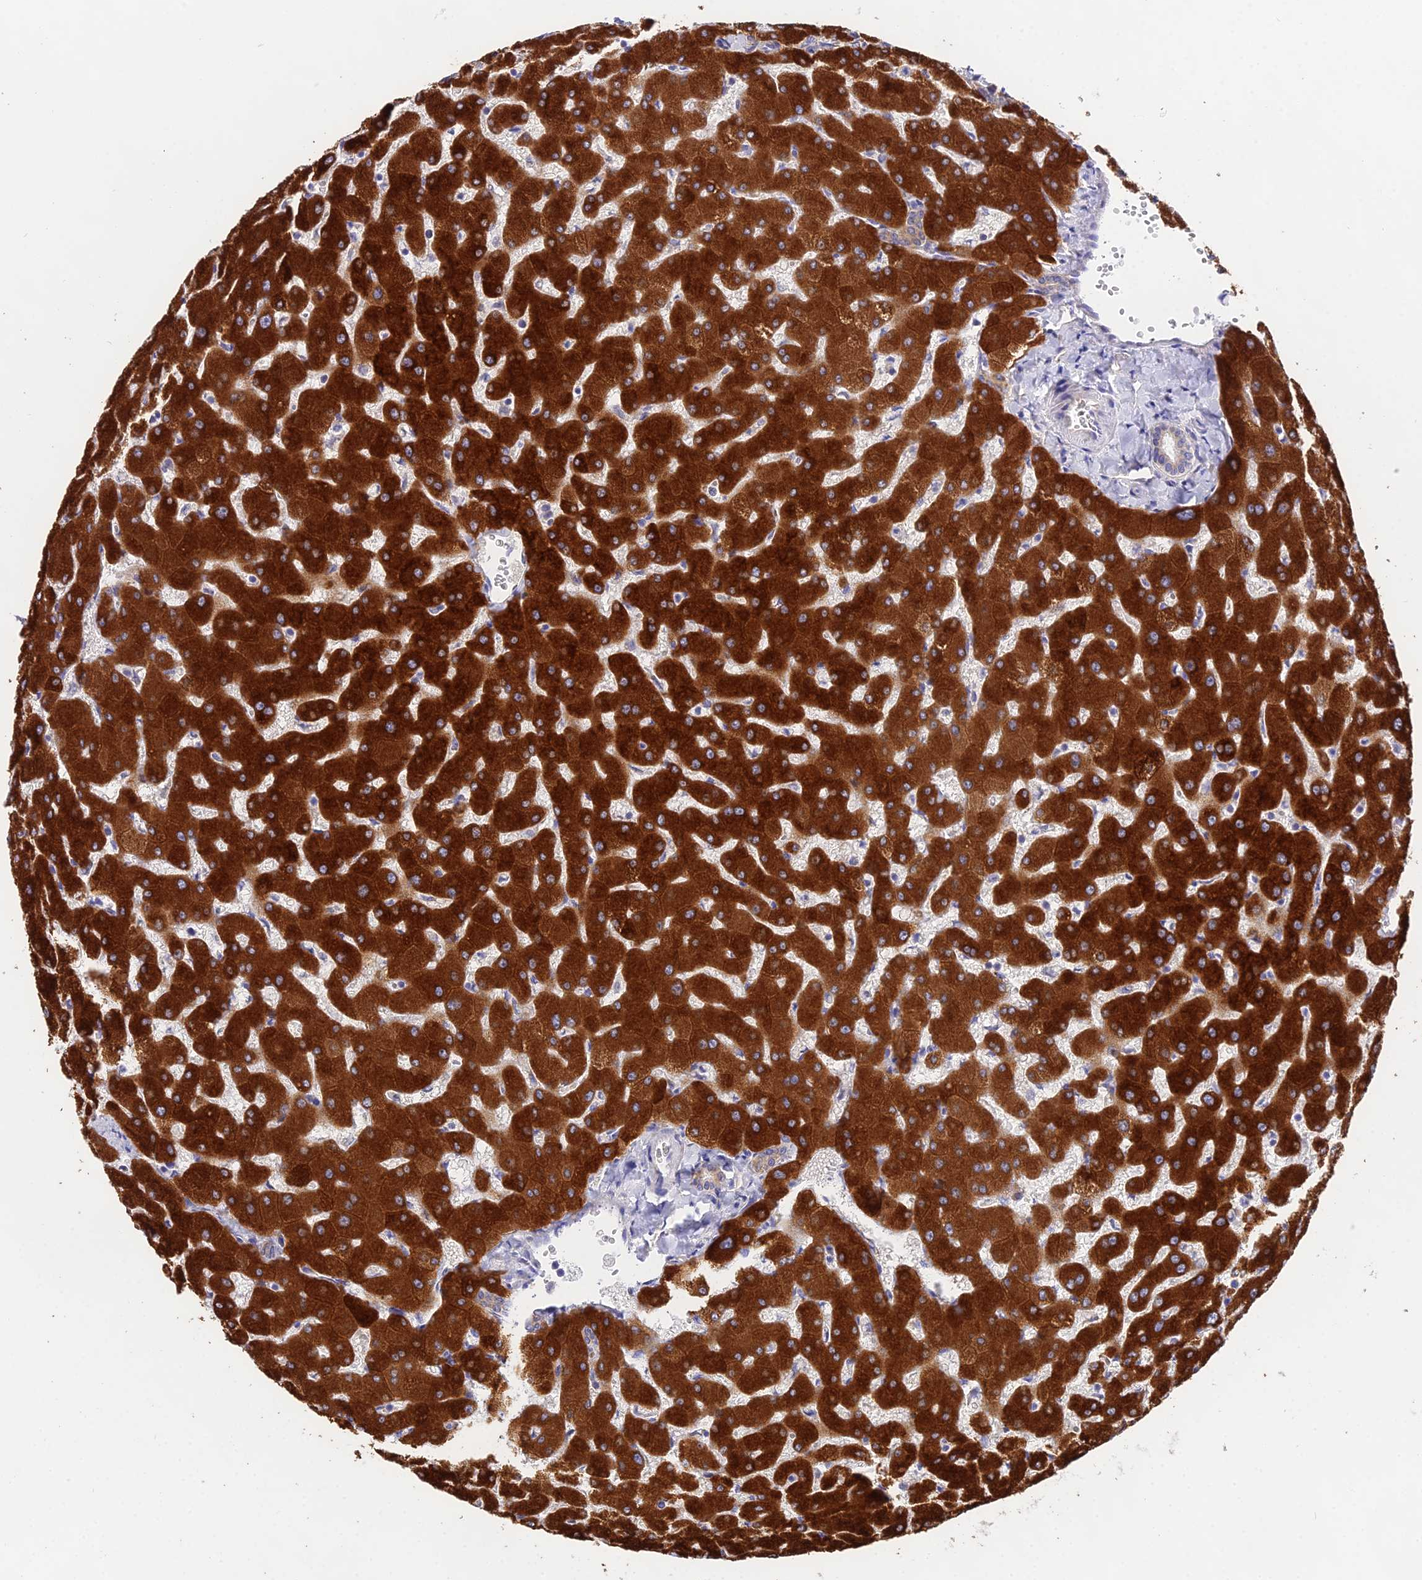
{"staining": {"intensity": "negative", "quantity": "none", "location": "none"}, "tissue": "liver", "cell_type": "Cholangiocytes", "image_type": "normal", "snomed": [{"axis": "morphology", "description": "Normal tissue, NOS"}, {"axis": "topography", "description": "Liver"}], "caption": "This is an immunohistochemistry (IHC) photomicrograph of benign human liver. There is no staining in cholangiocytes.", "gene": "PPP2R2A", "patient": {"sex": "female", "age": 63}}